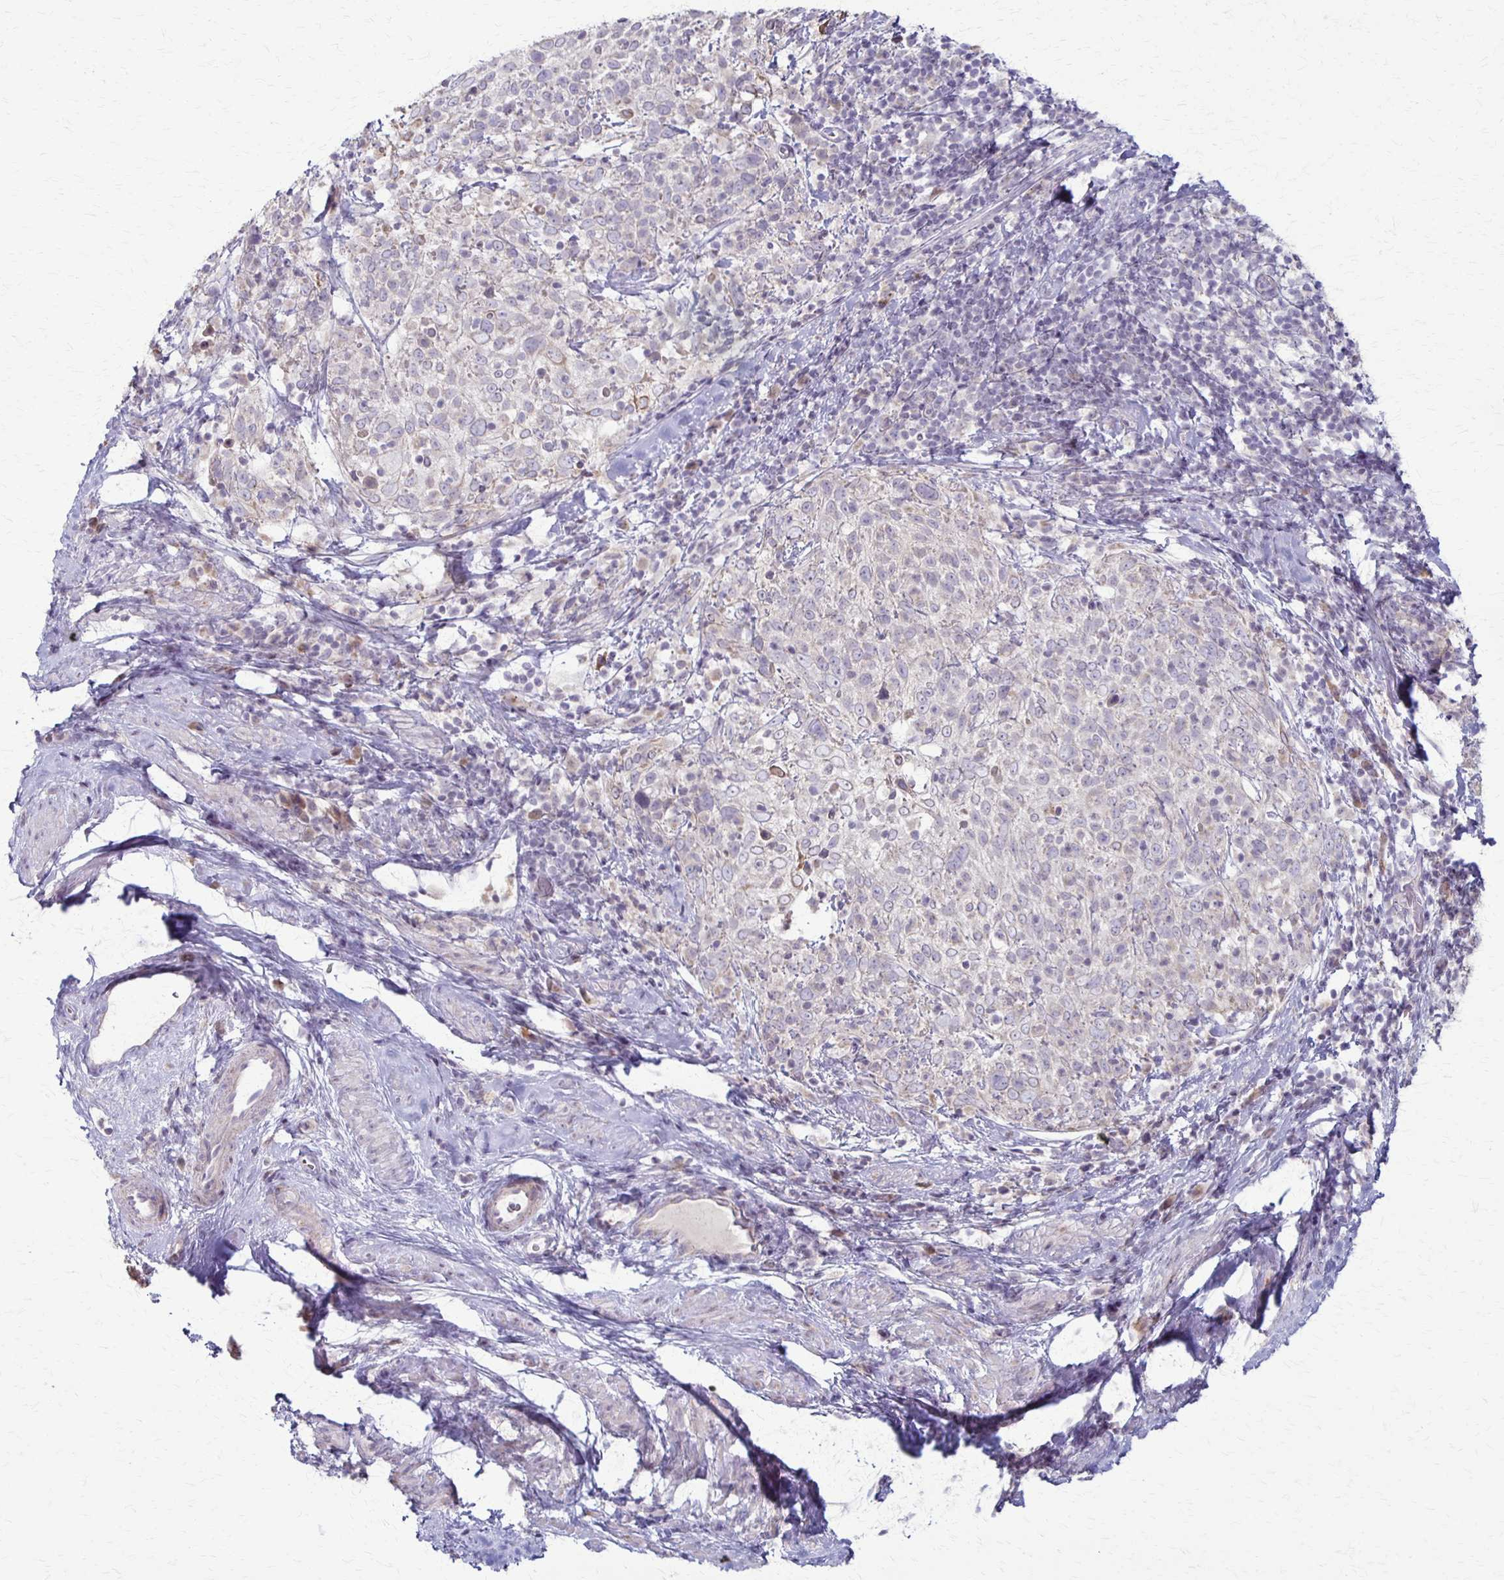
{"staining": {"intensity": "negative", "quantity": "none", "location": "none"}, "tissue": "cervical cancer", "cell_type": "Tumor cells", "image_type": "cancer", "snomed": [{"axis": "morphology", "description": "Squamous cell carcinoma, NOS"}, {"axis": "topography", "description": "Cervix"}], "caption": "A high-resolution micrograph shows immunohistochemistry staining of squamous cell carcinoma (cervical), which displays no significant expression in tumor cells. (Immunohistochemistry, brightfield microscopy, high magnification).", "gene": "SLC35E2B", "patient": {"sex": "female", "age": 61}}